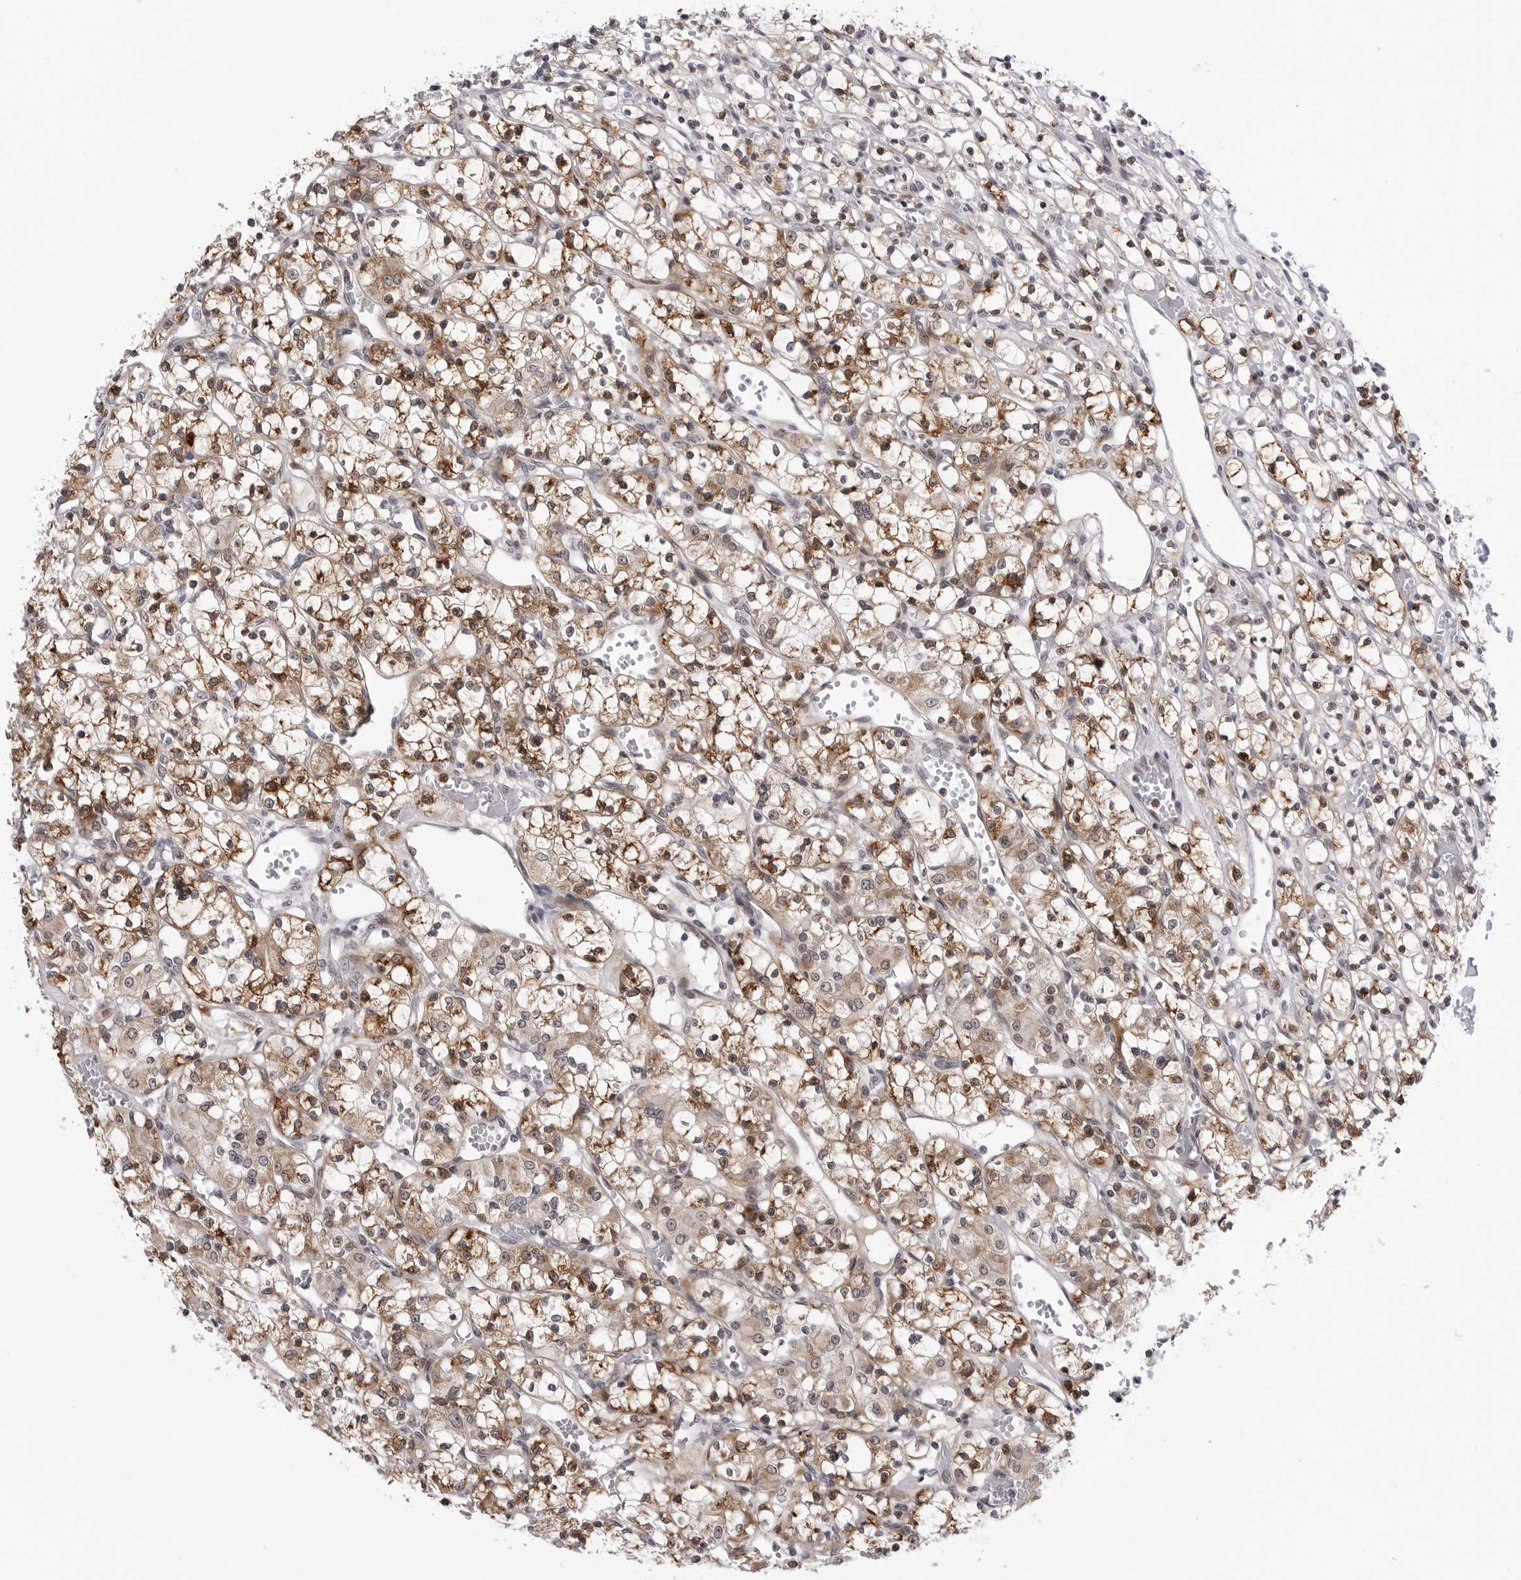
{"staining": {"intensity": "moderate", "quantity": ">75%", "location": "cytoplasmic/membranous"}, "tissue": "renal cancer", "cell_type": "Tumor cells", "image_type": "cancer", "snomed": [{"axis": "morphology", "description": "Adenocarcinoma, NOS"}, {"axis": "topography", "description": "Kidney"}], "caption": "The histopathology image shows immunohistochemical staining of renal adenocarcinoma. There is moderate cytoplasmic/membranous positivity is identified in about >75% of tumor cells. The staining is performed using DAB brown chromogen to label protein expression. The nuclei are counter-stained blue using hematoxylin.", "gene": "CDK20", "patient": {"sex": "female", "age": 59}}